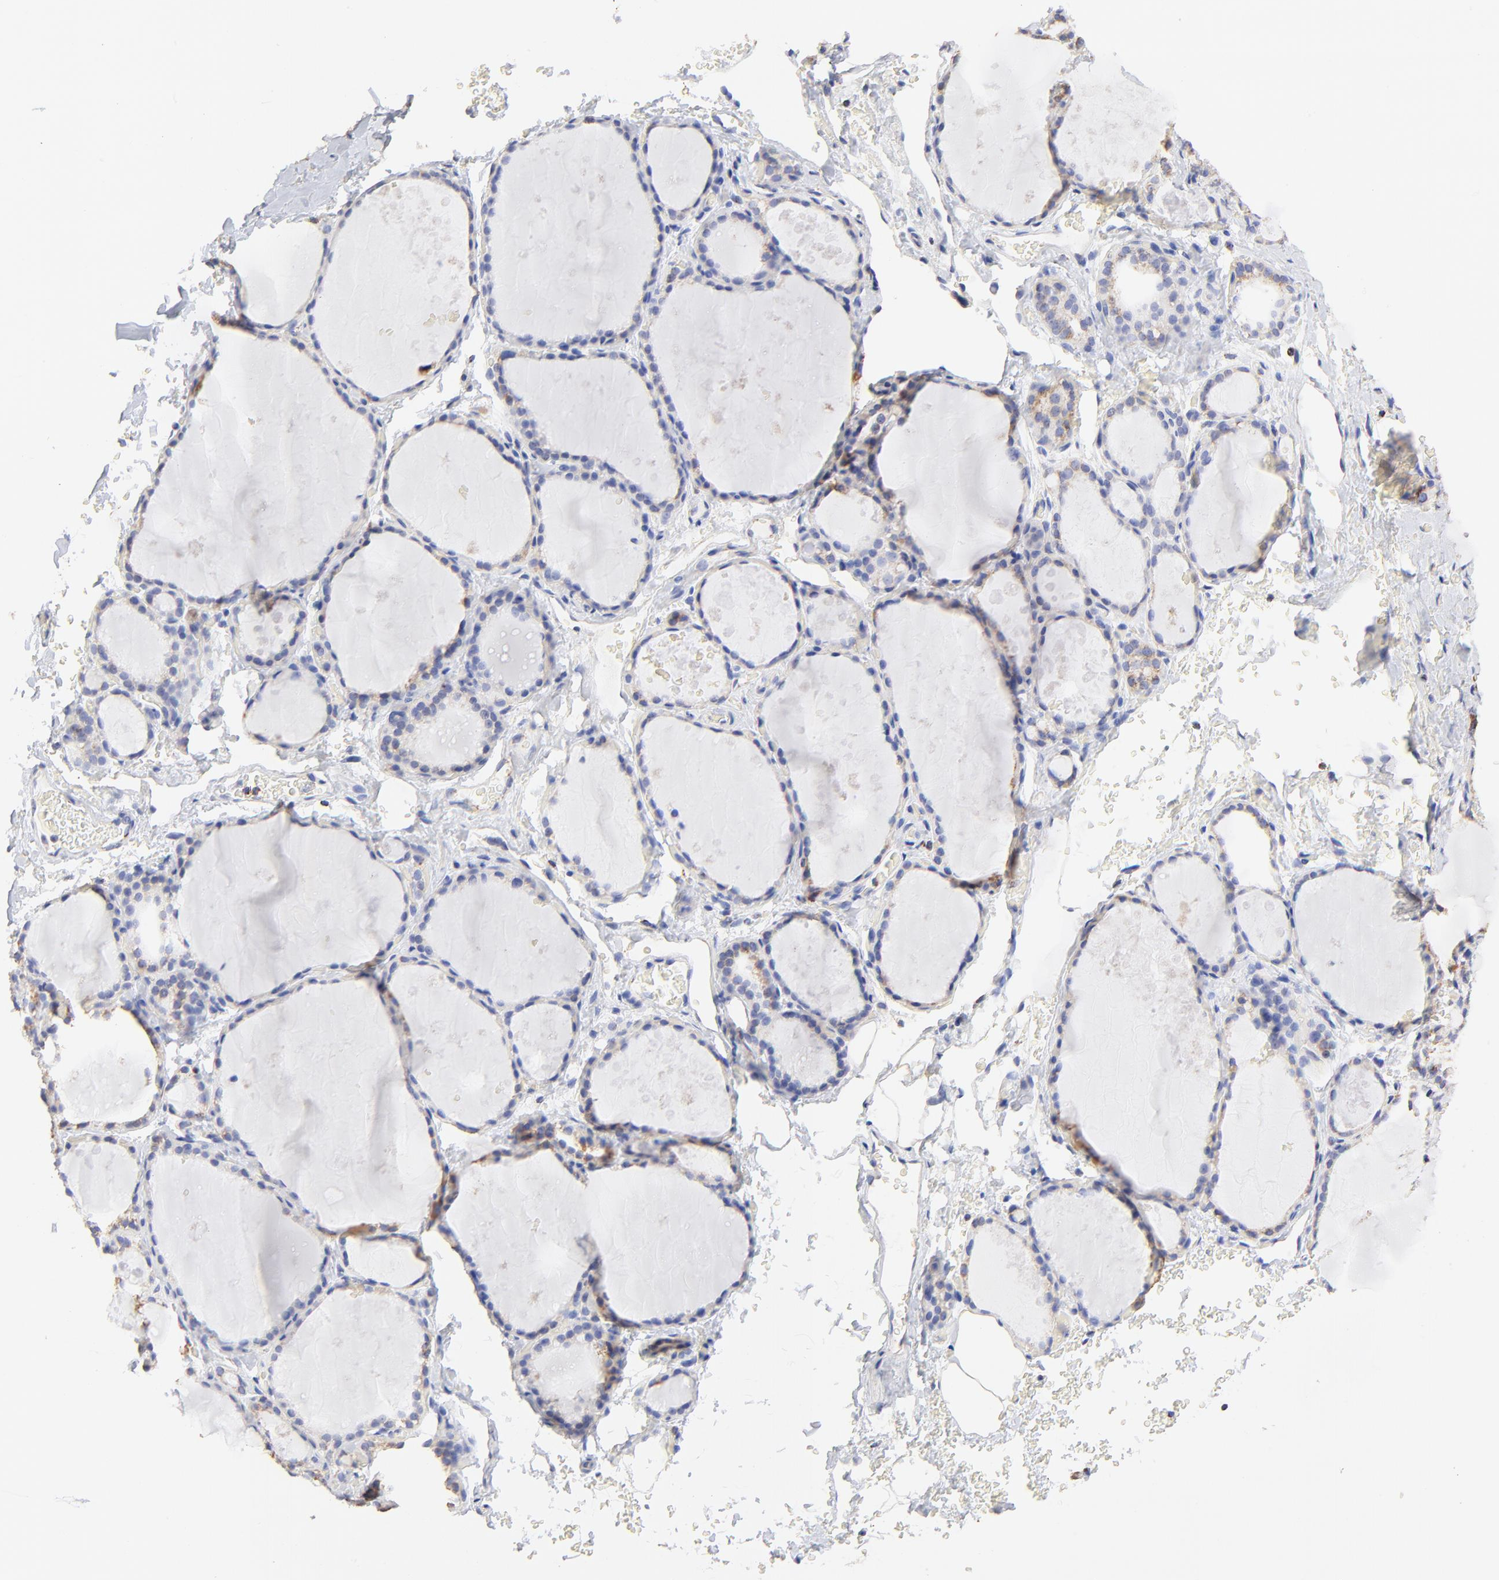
{"staining": {"intensity": "weak", "quantity": ">75%", "location": "cytoplasmic/membranous"}, "tissue": "thyroid gland", "cell_type": "Glandular cells", "image_type": "normal", "snomed": [{"axis": "morphology", "description": "Normal tissue, NOS"}, {"axis": "topography", "description": "Thyroid gland"}], "caption": "Brown immunohistochemical staining in unremarkable thyroid gland displays weak cytoplasmic/membranous positivity in about >75% of glandular cells. (Stains: DAB (3,3'-diaminobenzidine) in brown, nuclei in blue, Microscopy: brightfield microscopy at high magnification).", "gene": "COX4I1", "patient": {"sex": "male", "age": 61}}